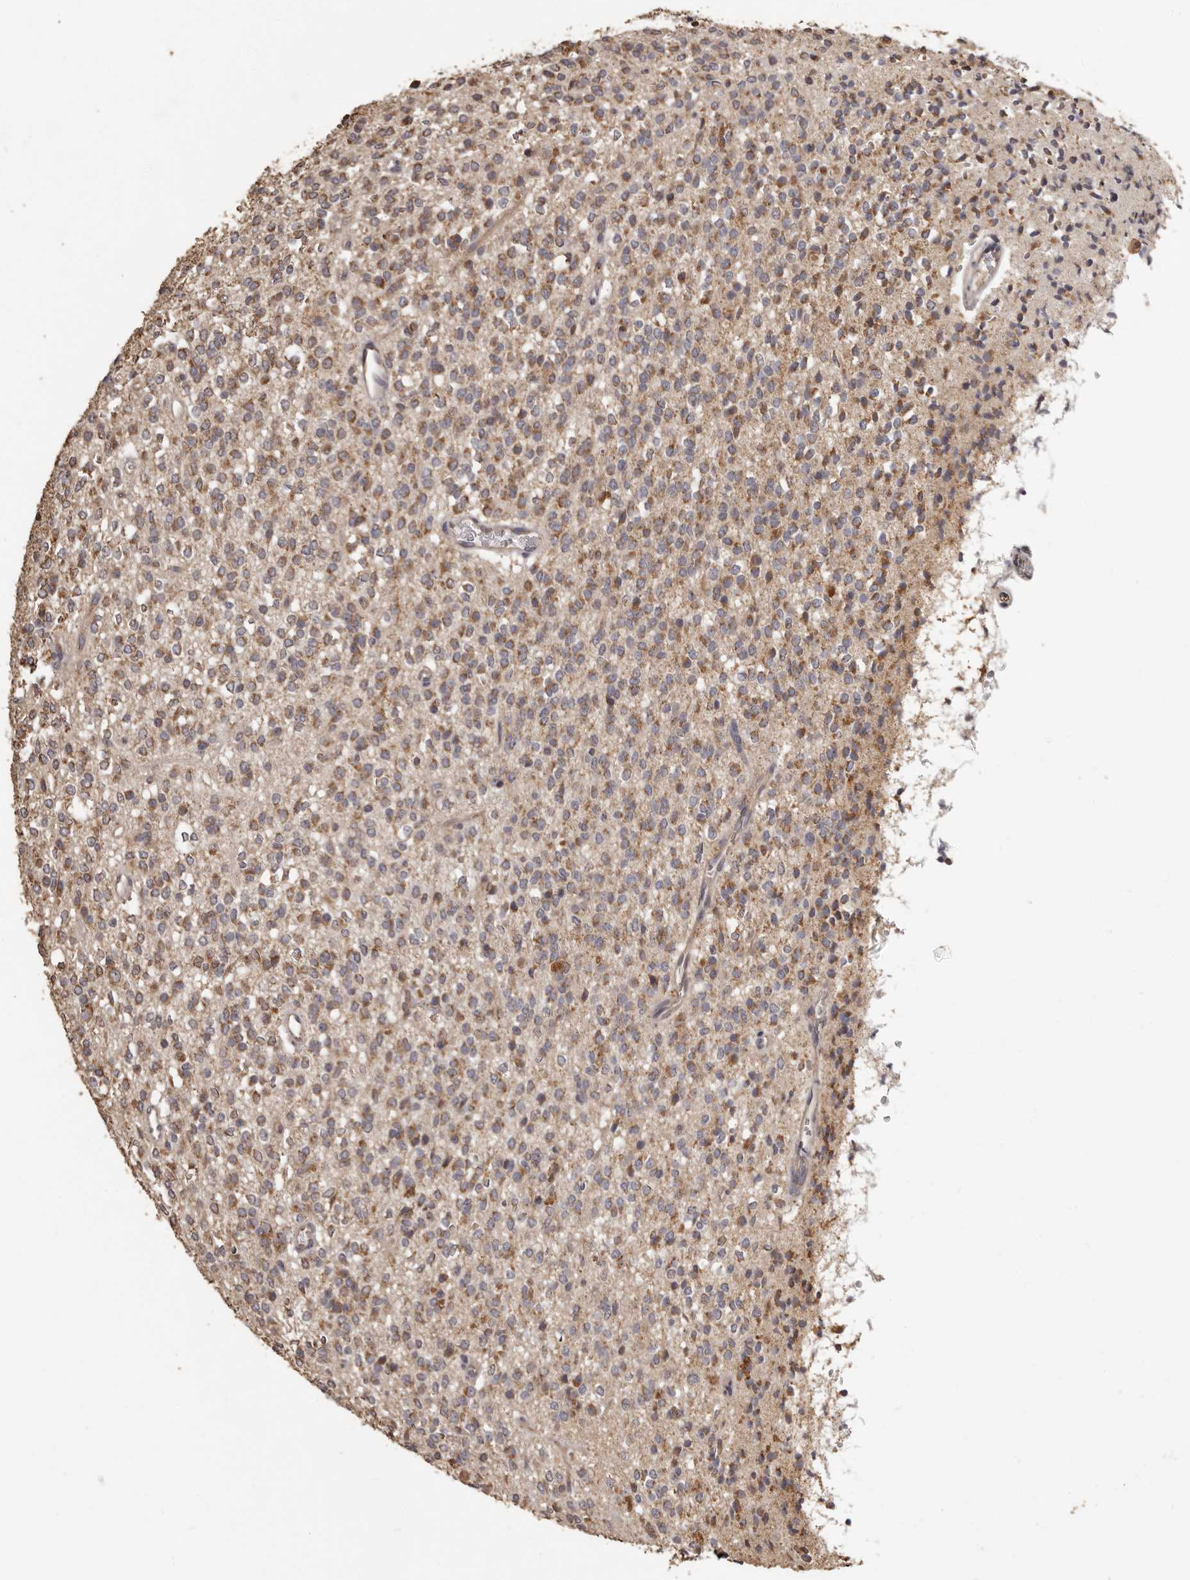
{"staining": {"intensity": "moderate", "quantity": ">75%", "location": "cytoplasmic/membranous"}, "tissue": "glioma", "cell_type": "Tumor cells", "image_type": "cancer", "snomed": [{"axis": "morphology", "description": "Glioma, malignant, High grade"}, {"axis": "topography", "description": "Brain"}], "caption": "IHC micrograph of human high-grade glioma (malignant) stained for a protein (brown), which reveals medium levels of moderate cytoplasmic/membranous staining in approximately >75% of tumor cells.", "gene": "MGAT5", "patient": {"sex": "male", "age": 34}}